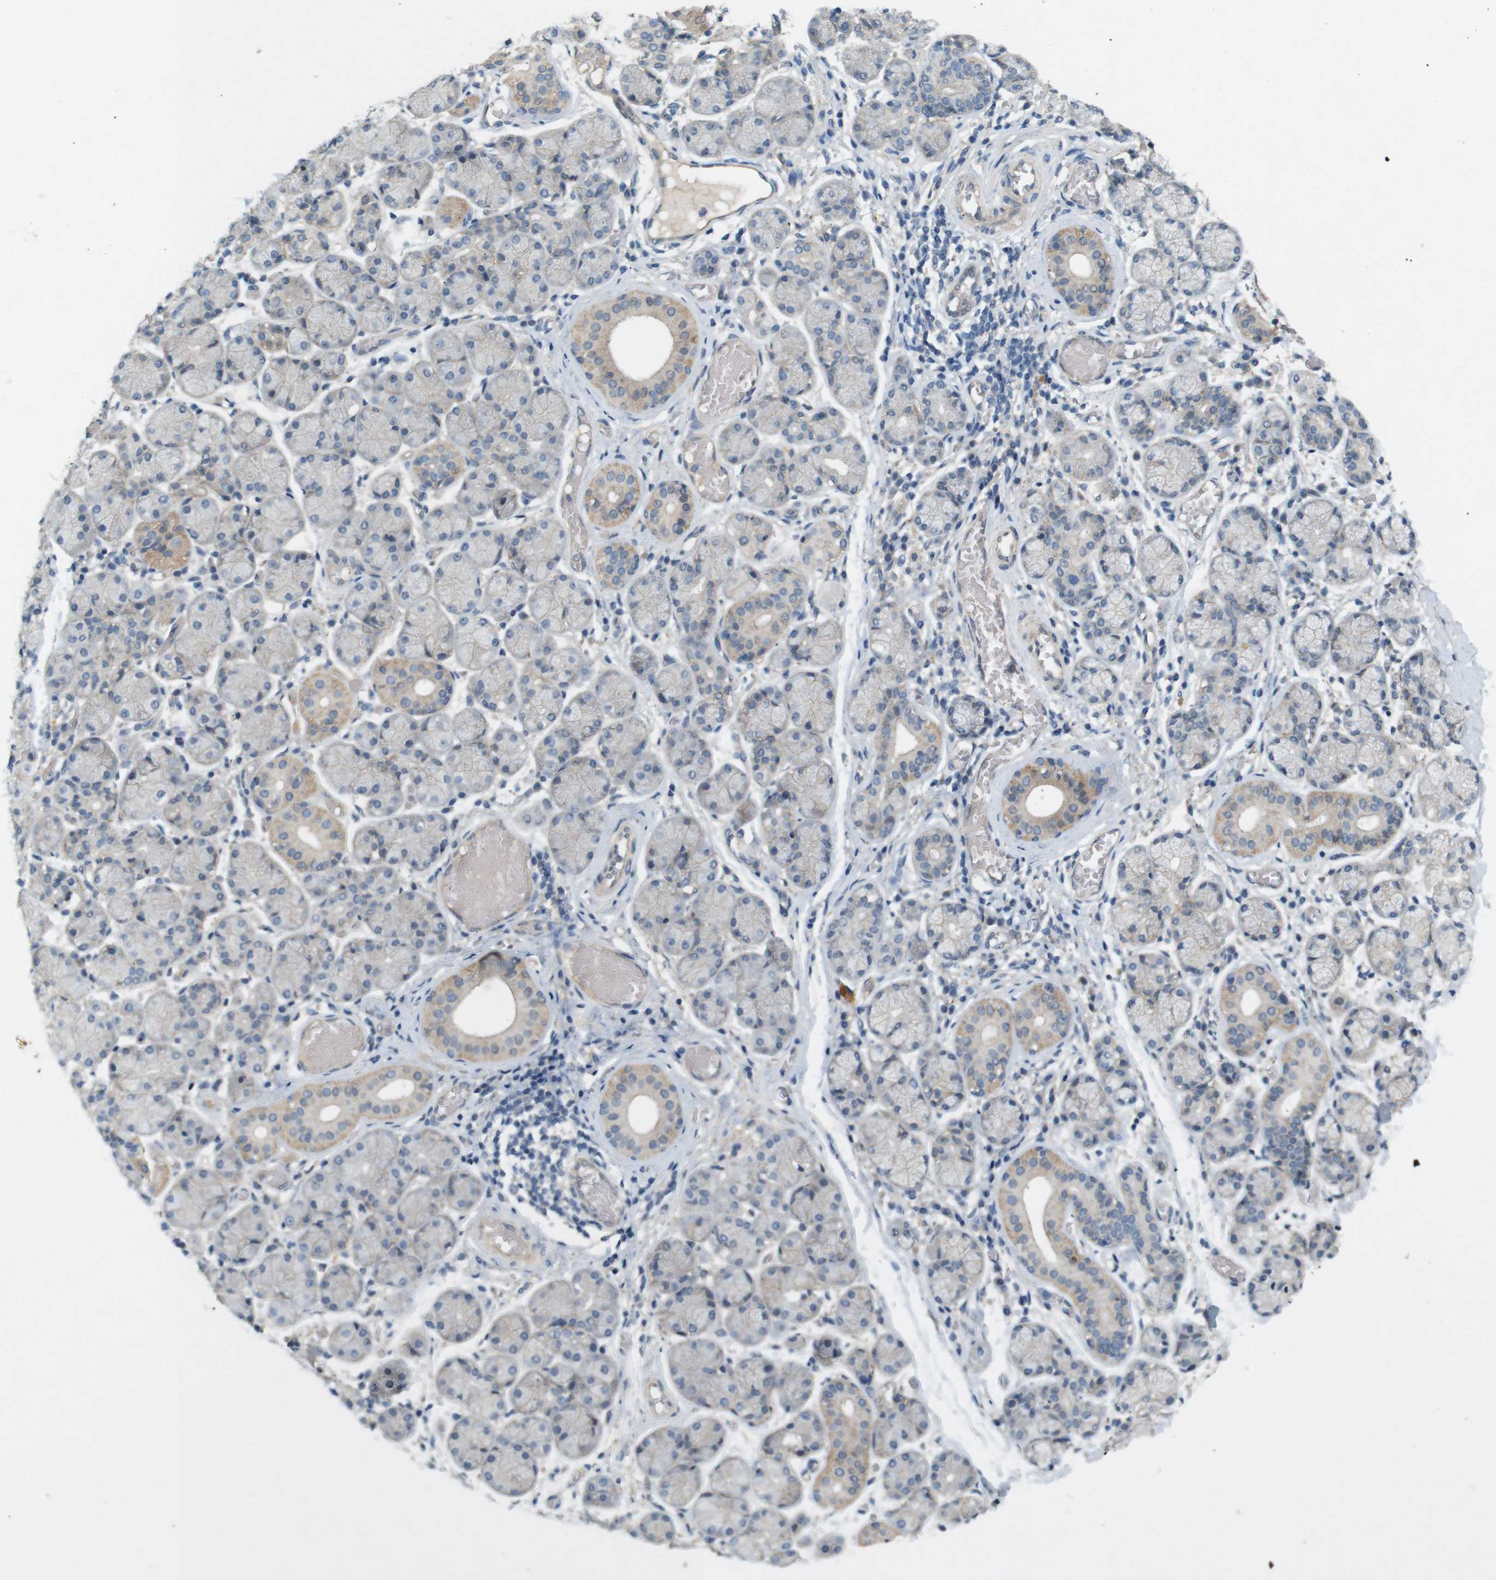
{"staining": {"intensity": "weak", "quantity": "<25%", "location": "cytoplasmic/membranous"}, "tissue": "salivary gland", "cell_type": "Glandular cells", "image_type": "normal", "snomed": [{"axis": "morphology", "description": "Normal tissue, NOS"}, {"axis": "topography", "description": "Salivary gland"}], "caption": "Immunohistochemistry micrograph of normal salivary gland: salivary gland stained with DAB (3,3'-diaminobenzidine) demonstrates no significant protein staining in glandular cells.", "gene": "PVR", "patient": {"sex": "female", "age": 24}}